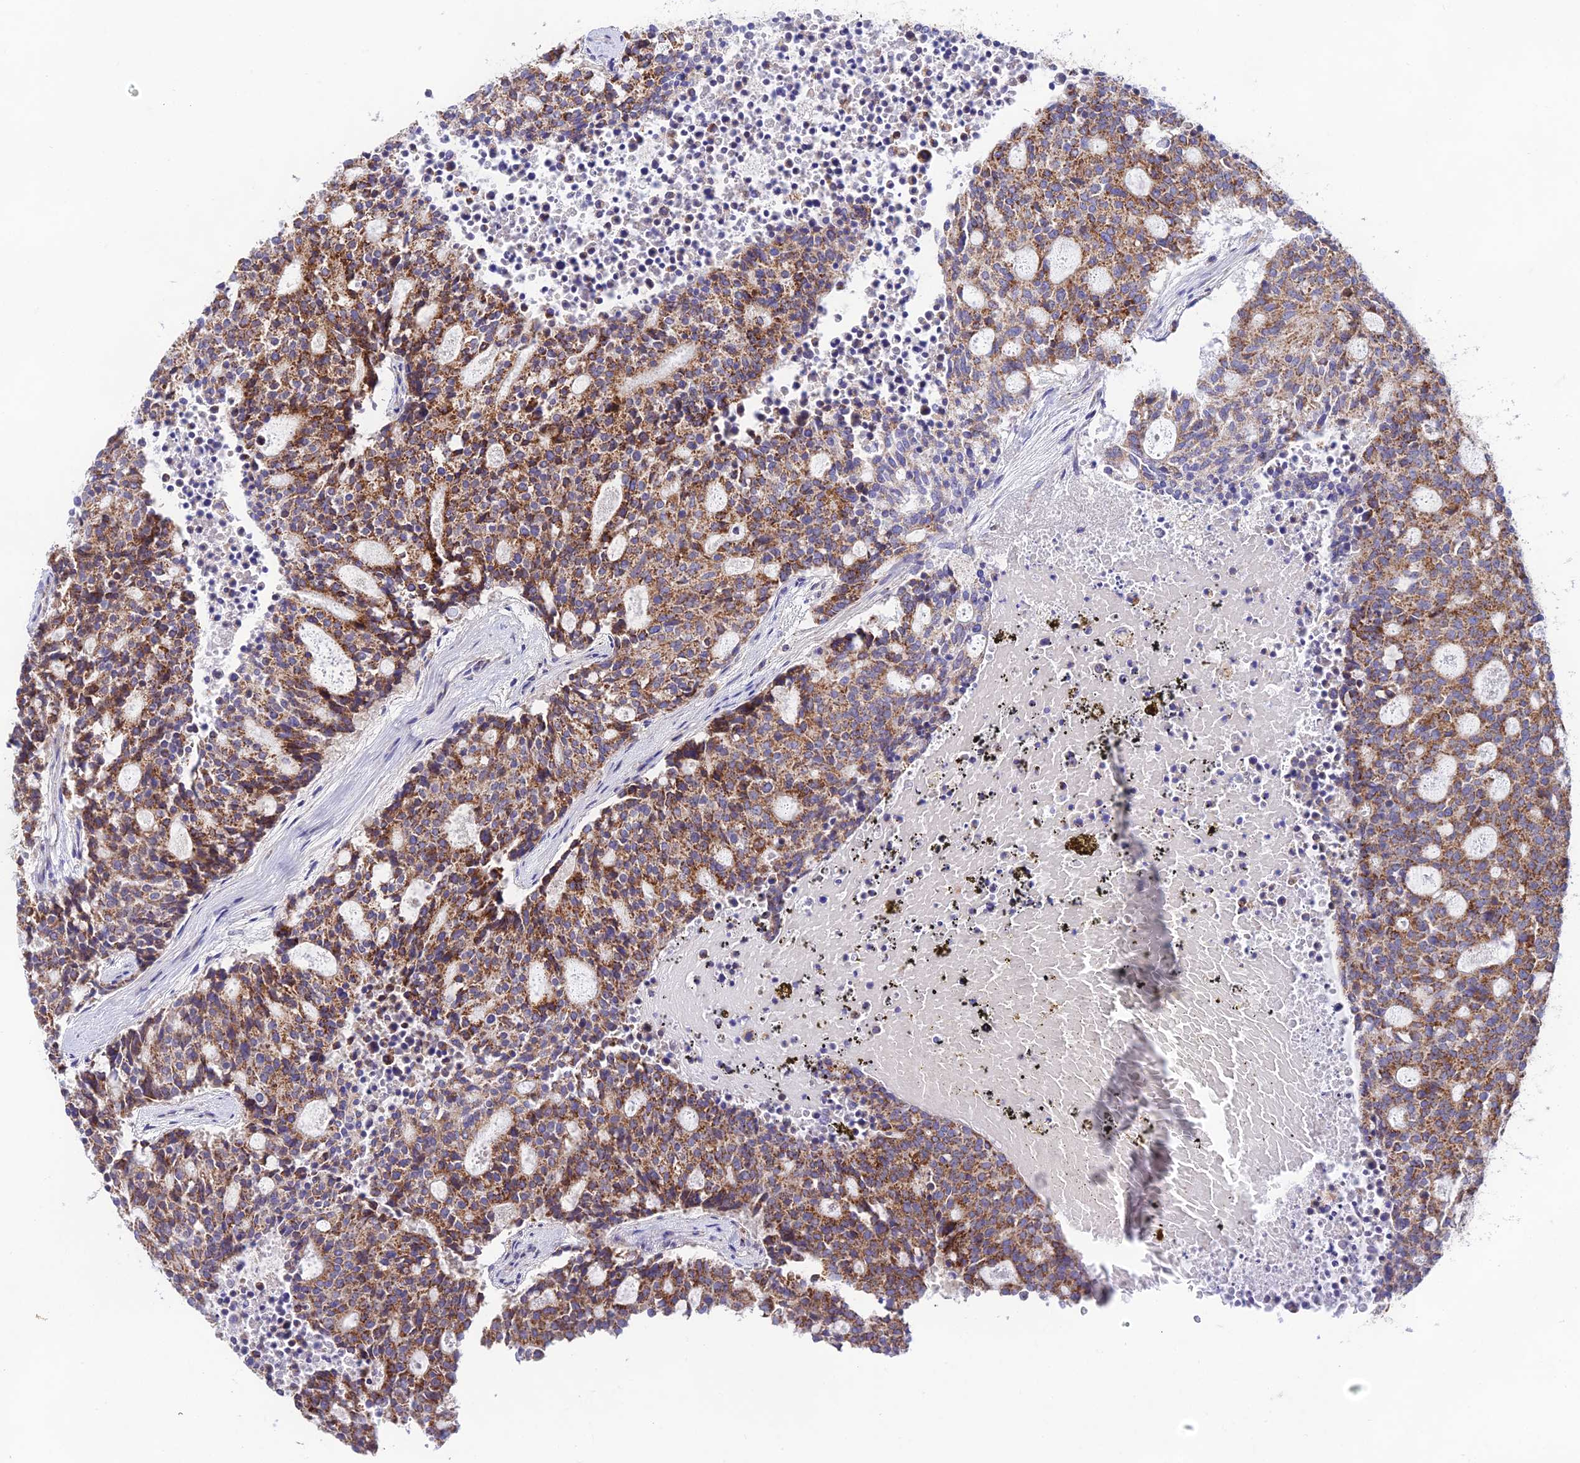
{"staining": {"intensity": "moderate", "quantity": ">75%", "location": "cytoplasmic/membranous"}, "tissue": "carcinoid", "cell_type": "Tumor cells", "image_type": "cancer", "snomed": [{"axis": "morphology", "description": "Carcinoid, malignant, NOS"}, {"axis": "topography", "description": "Pancreas"}], "caption": "Moderate cytoplasmic/membranous staining is seen in approximately >75% of tumor cells in carcinoid. Immunohistochemistry stains the protein of interest in brown and the nuclei are stained blue.", "gene": "HSDL2", "patient": {"sex": "female", "age": 54}}